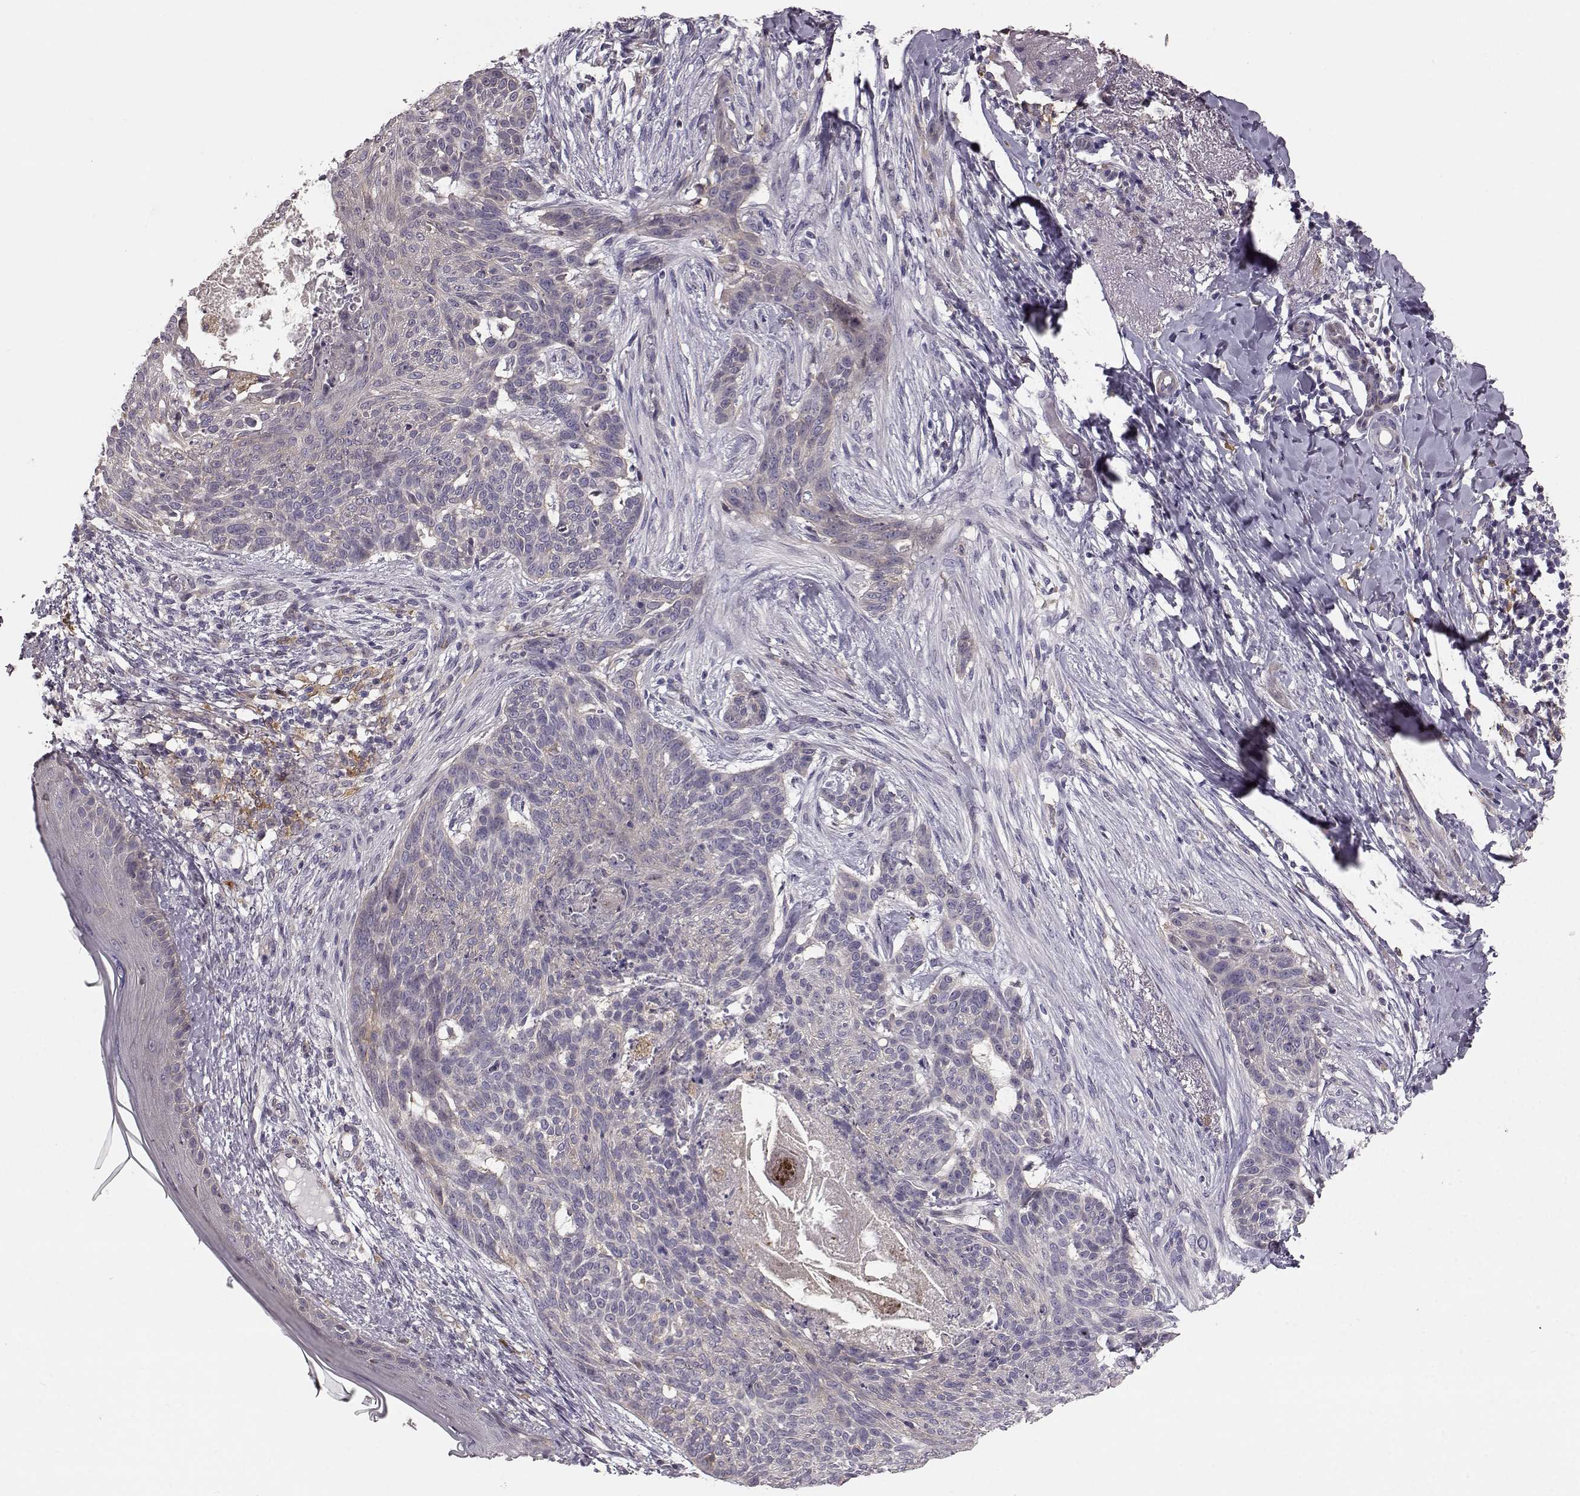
{"staining": {"intensity": "negative", "quantity": "none", "location": "none"}, "tissue": "skin cancer", "cell_type": "Tumor cells", "image_type": "cancer", "snomed": [{"axis": "morphology", "description": "Normal tissue, NOS"}, {"axis": "morphology", "description": "Basal cell carcinoma"}, {"axis": "topography", "description": "Skin"}], "caption": "This is an immunohistochemistry image of human skin basal cell carcinoma. There is no positivity in tumor cells.", "gene": "GPR50", "patient": {"sex": "male", "age": 84}}